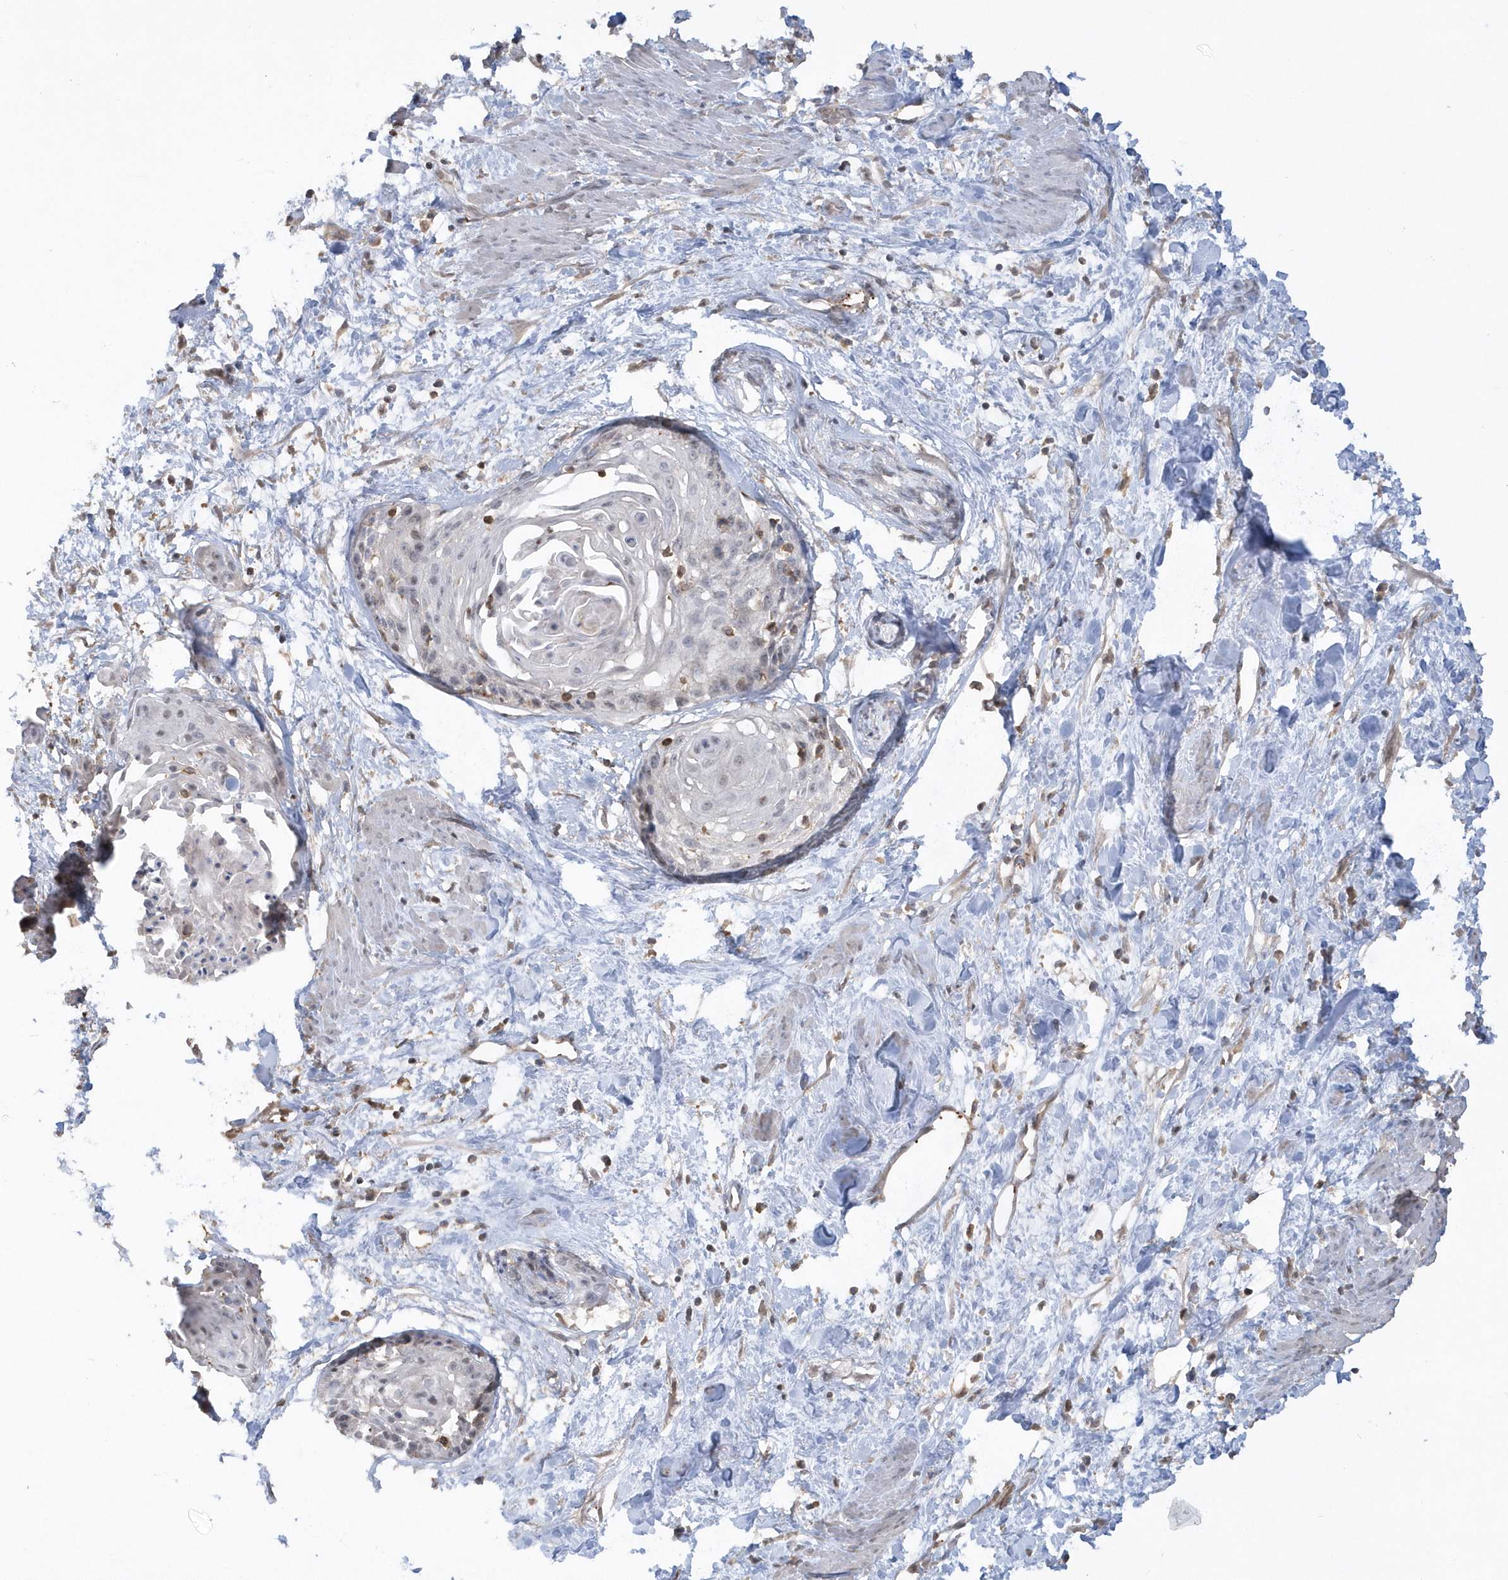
{"staining": {"intensity": "negative", "quantity": "none", "location": "none"}, "tissue": "cervical cancer", "cell_type": "Tumor cells", "image_type": "cancer", "snomed": [{"axis": "morphology", "description": "Squamous cell carcinoma, NOS"}, {"axis": "topography", "description": "Cervix"}], "caption": "Immunohistochemical staining of cervical cancer (squamous cell carcinoma) exhibits no significant positivity in tumor cells.", "gene": "BSN", "patient": {"sex": "female", "age": 57}}